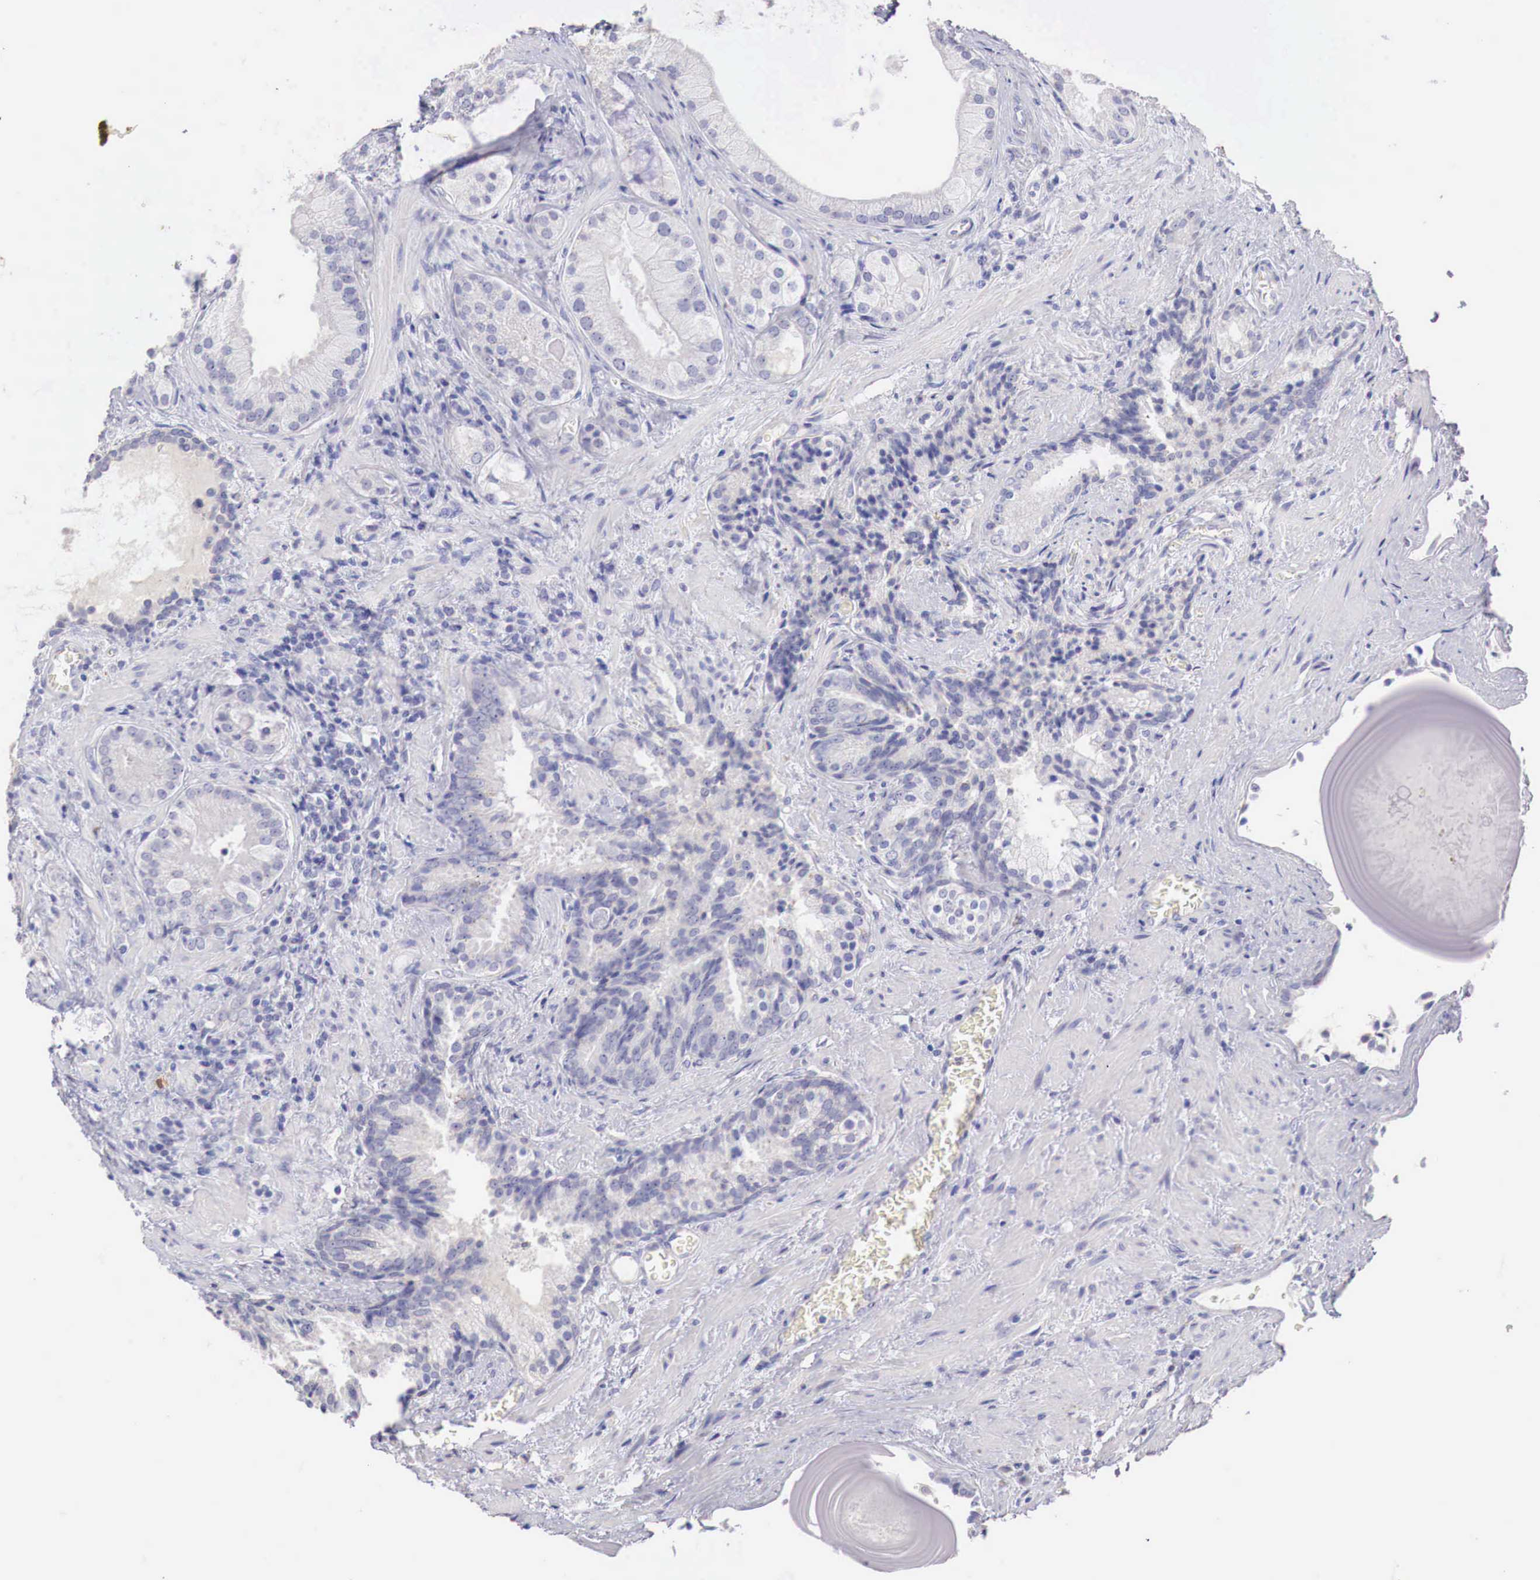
{"staining": {"intensity": "negative", "quantity": "none", "location": "none"}, "tissue": "prostate cancer", "cell_type": "Tumor cells", "image_type": "cancer", "snomed": [{"axis": "morphology", "description": "Adenocarcinoma, Medium grade"}, {"axis": "topography", "description": "Prostate"}], "caption": "Prostate medium-grade adenocarcinoma was stained to show a protein in brown. There is no significant positivity in tumor cells. Brightfield microscopy of immunohistochemistry stained with DAB (brown) and hematoxylin (blue), captured at high magnification.", "gene": "ITIH6", "patient": {"sex": "male", "age": 70}}